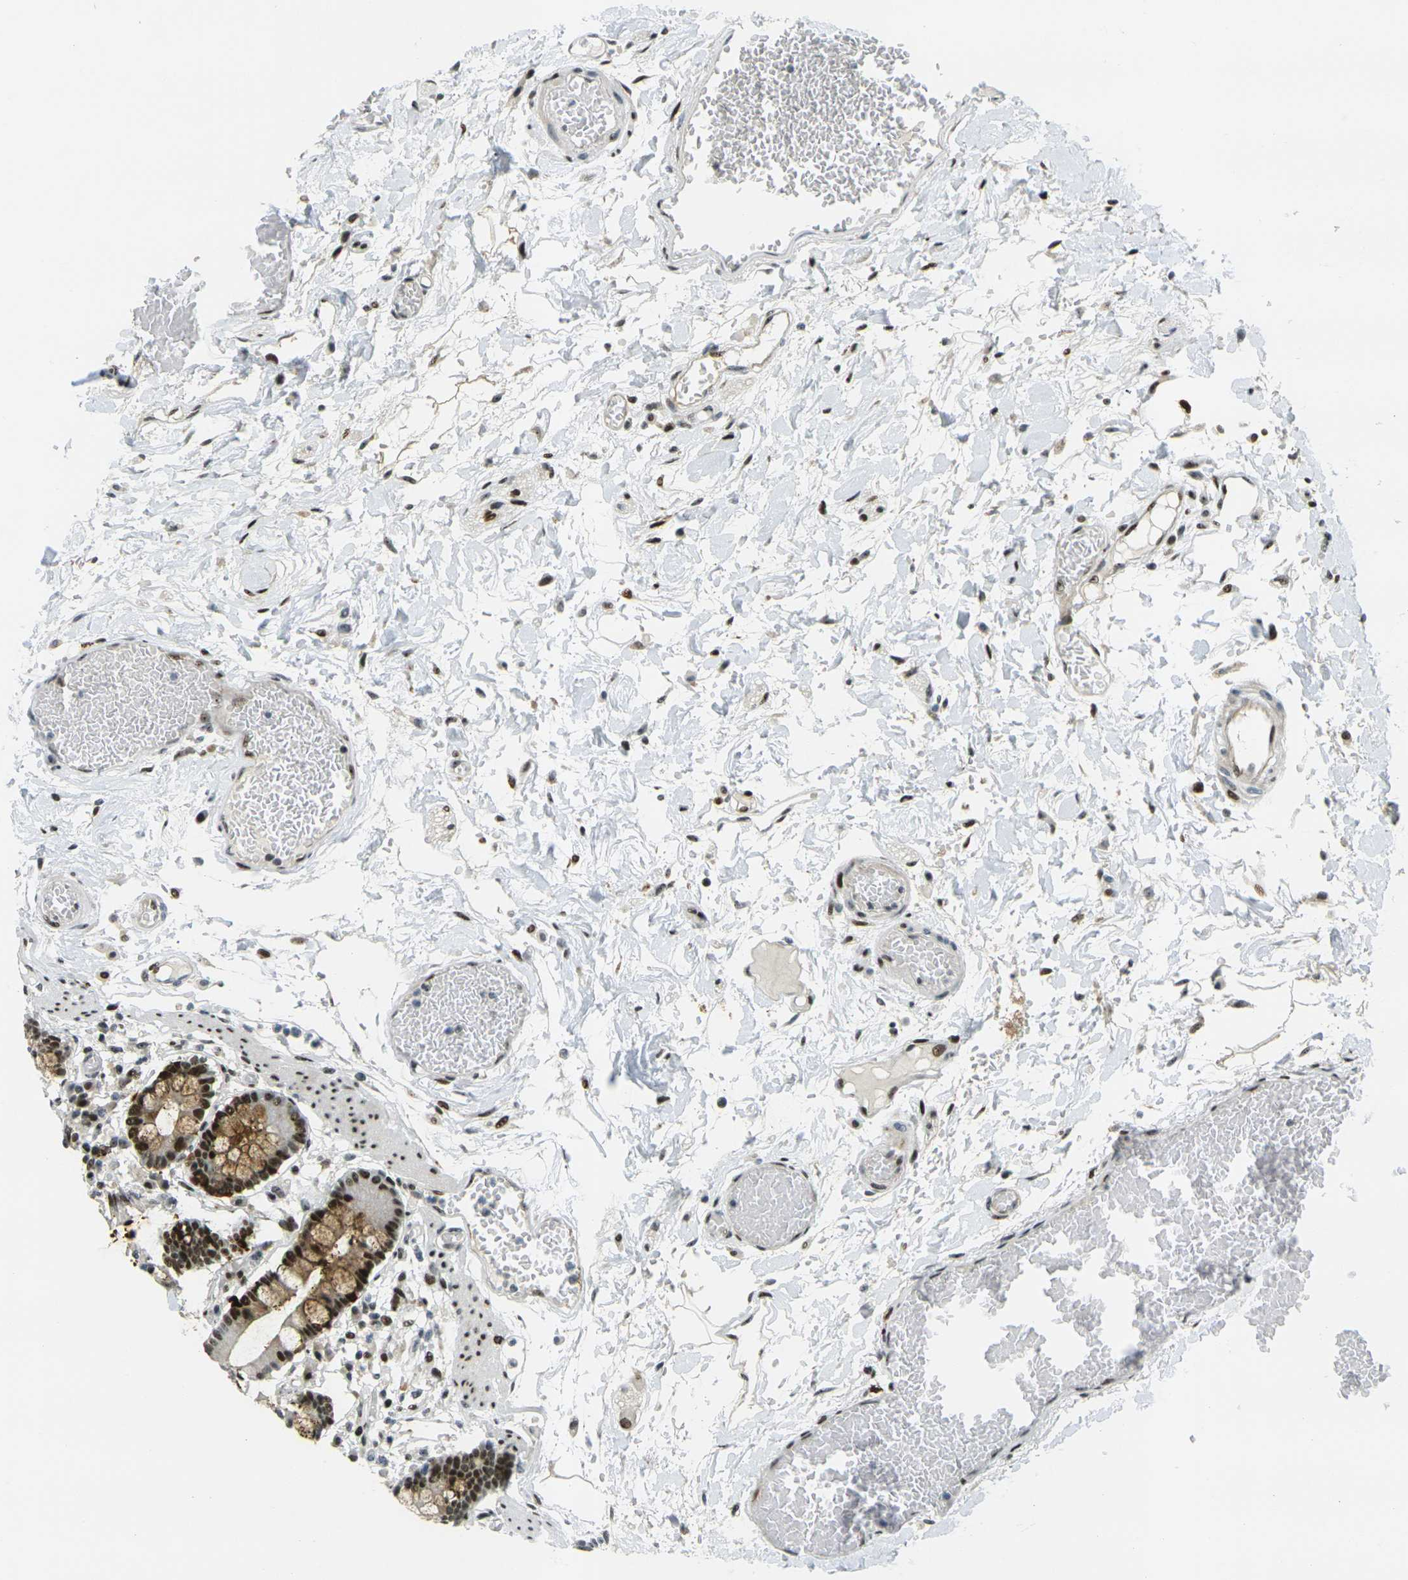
{"staining": {"intensity": "strong", "quantity": "25%-75%", "location": "cytoplasmic/membranous,nuclear"}, "tissue": "small intestine", "cell_type": "Glandular cells", "image_type": "normal", "snomed": [{"axis": "morphology", "description": "Normal tissue, NOS"}, {"axis": "topography", "description": "Small intestine"}], "caption": "Brown immunohistochemical staining in benign small intestine shows strong cytoplasmic/membranous,nuclear staining in about 25%-75% of glandular cells. (DAB = brown stain, brightfield microscopy at high magnification).", "gene": "UBE2C", "patient": {"sex": "female", "age": 61}}